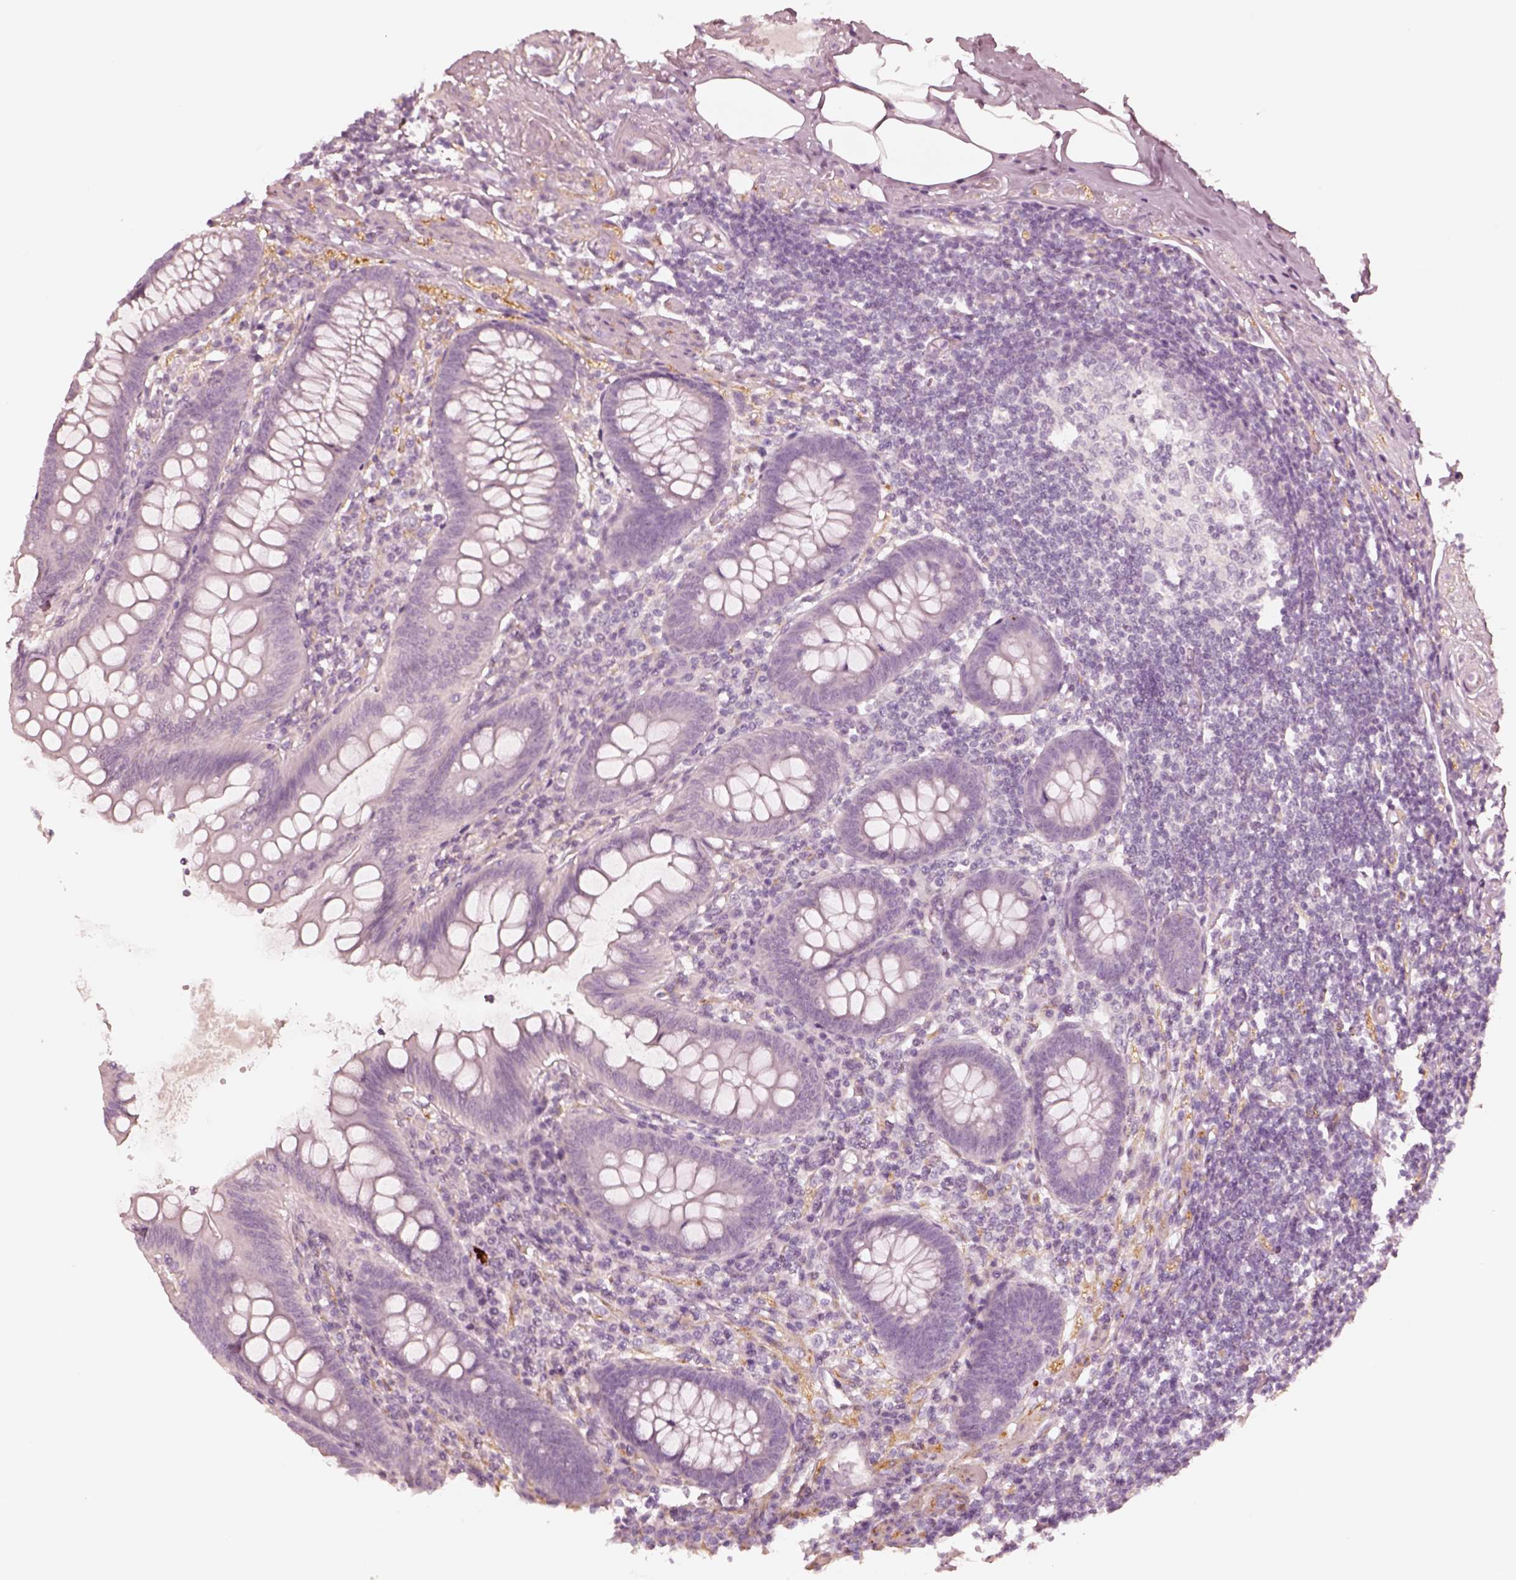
{"staining": {"intensity": "negative", "quantity": "none", "location": "none"}, "tissue": "appendix", "cell_type": "Glandular cells", "image_type": "normal", "snomed": [{"axis": "morphology", "description": "Normal tissue, NOS"}, {"axis": "topography", "description": "Appendix"}], "caption": "Benign appendix was stained to show a protein in brown. There is no significant staining in glandular cells. The staining is performed using DAB (3,3'-diaminobenzidine) brown chromogen with nuclei counter-stained in using hematoxylin.", "gene": "DNAAF9", "patient": {"sex": "female", "age": 57}}